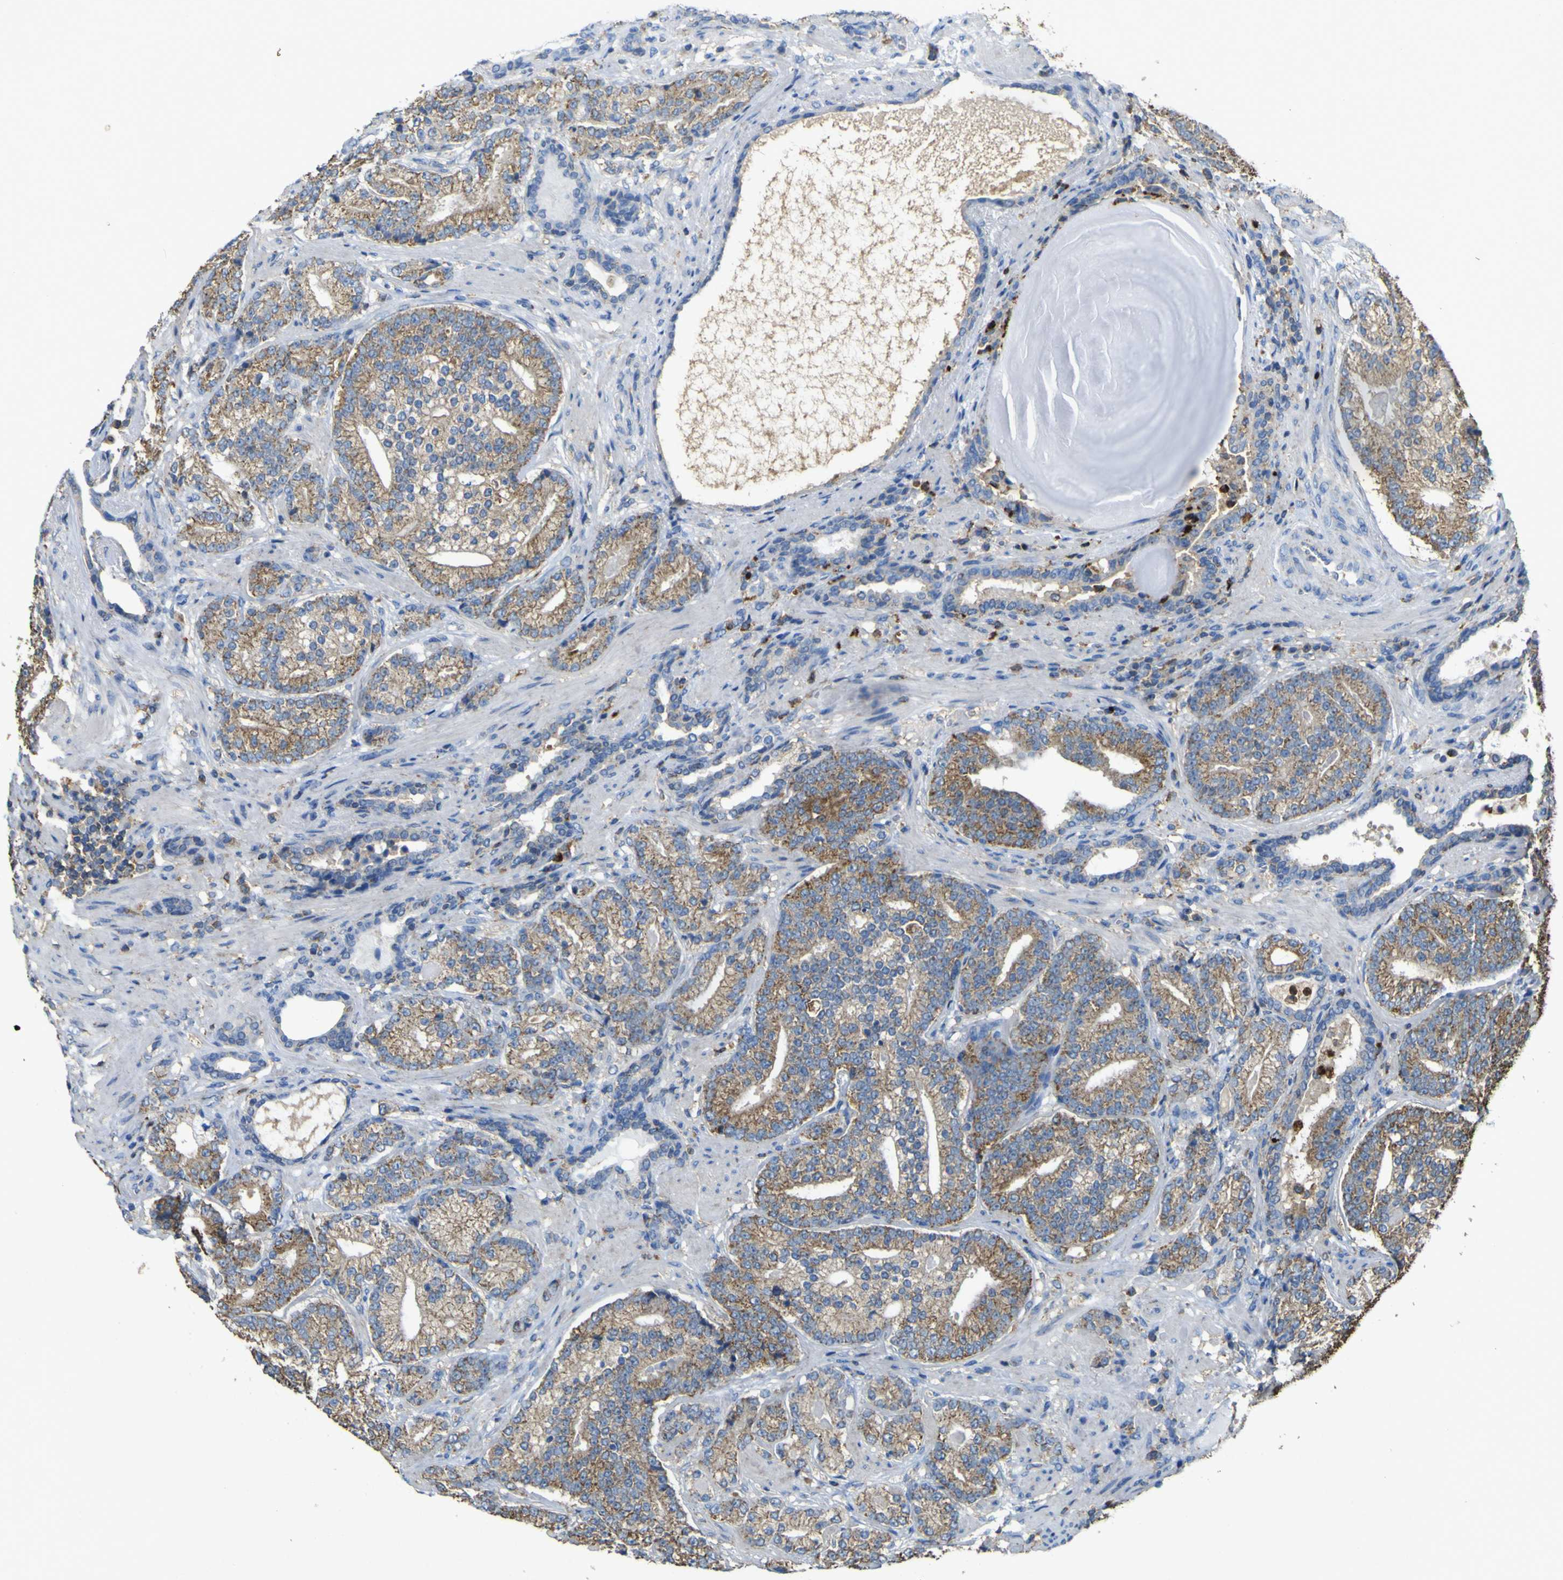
{"staining": {"intensity": "moderate", "quantity": ">75%", "location": "cytoplasmic/membranous"}, "tissue": "prostate cancer", "cell_type": "Tumor cells", "image_type": "cancer", "snomed": [{"axis": "morphology", "description": "Adenocarcinoma, High grade"}, {"axis": "topography", "description": "Prostate"}], "caption": "Immunohistochemistry photomicrograph of prostate cancer stained for a protein (brown), which displays medium levels of moderate cytoplasmic/membranous positivity in about >75% of tumor cells.", "gene": "ACSL3", "patient": {"sex": "male", "age": 61}}